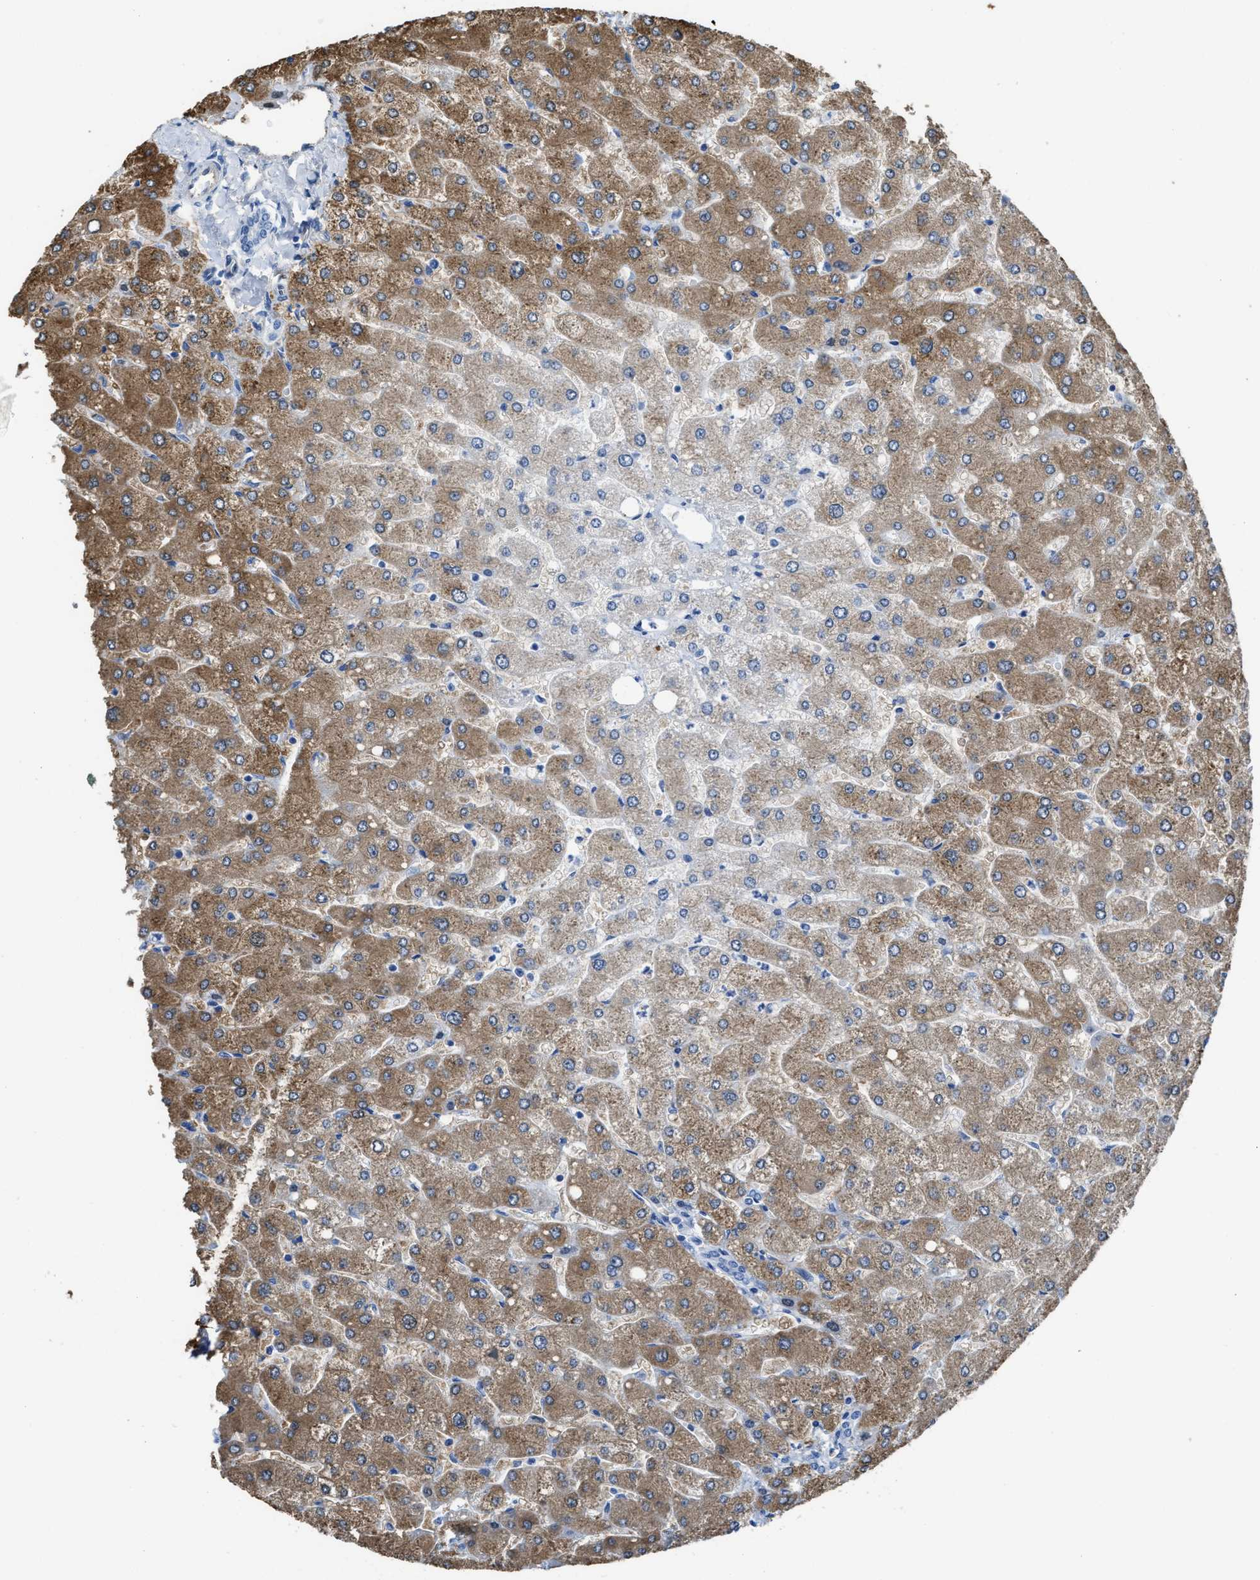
{"staining": {"intensity": "negative", "quantity": "none", "location": "none"}, "tissue": "liver", "cell_type": "Cholangiocytes", "image_type": "normal", "snomed": [{"axis": "morphology", "description": "Normal tissue, NOS"}, {"axis": "topography", "description": "Liver"}], "caption": "The photomicrograph demonstrates no staining of cholangiocytes in benign liver. Brightfield microscopy of immunohistochemistry stained with DAB (3,3'-diaminobenzidine) (brown) and hematoxylin (blue), captured at high magnification.", "gene": "ASS1", "patient": {"sex": "male", "age": 55}}